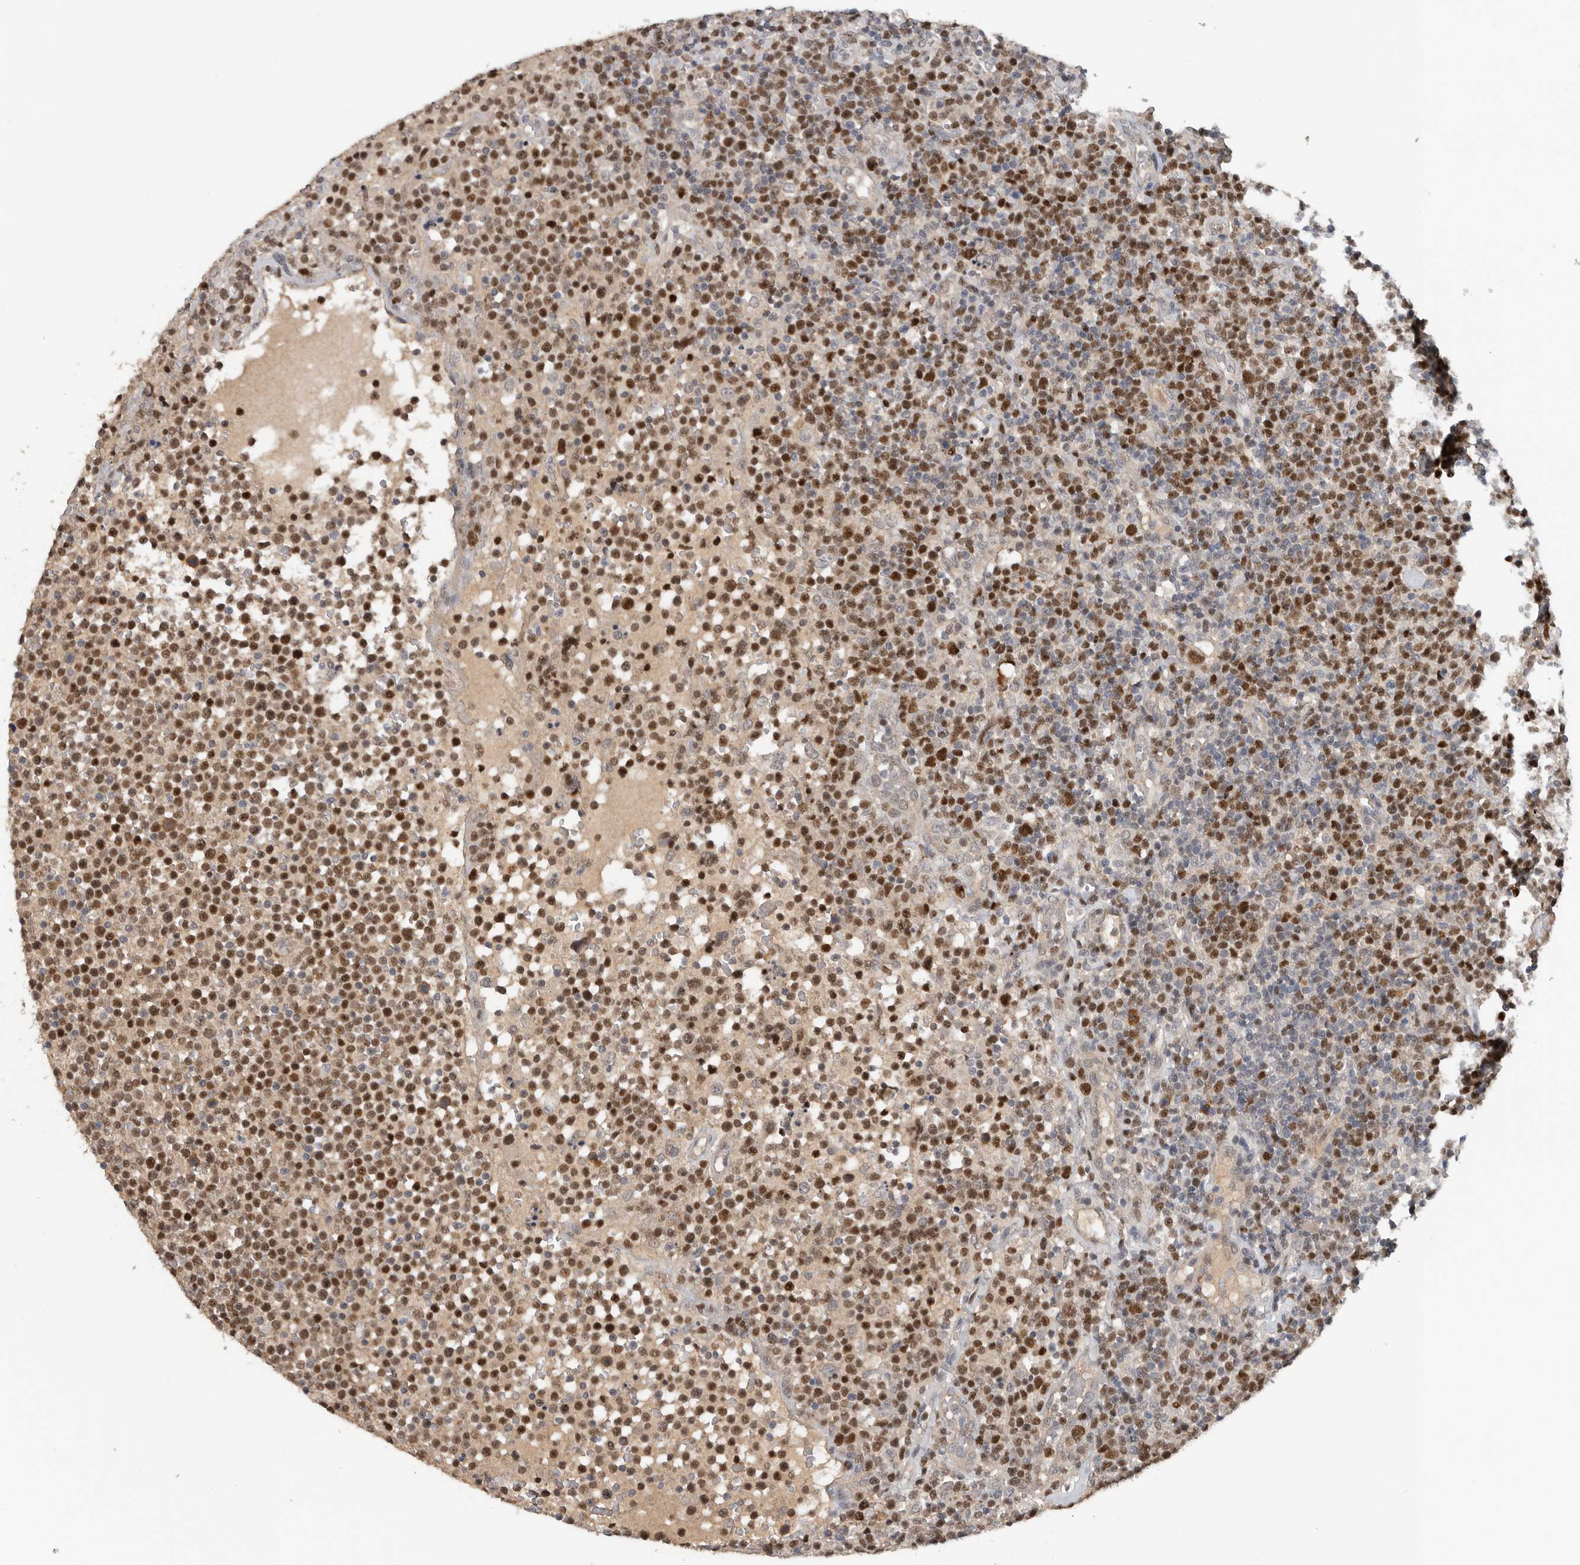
{"staining": {"intensity": "strong", "quantity": "25%-75%", "location": "nuclear"}, "tissue": "lymphoma", "cell_type": "Tumor cells", "image_type": "cancer", "snomed": [{"axis": "morphology", "description": "Malignant lymphoma, non-Hodgkin's type, High grade"}, {"axis": "topography", "description": "Lymph node"}], "caption": "Protein staining displays strong nuclear positivity in approximately 25%-75% of tumor cells in lymphoma.", "gene": "HENMT1", "patient": {"sex": "male", "age": 61}}